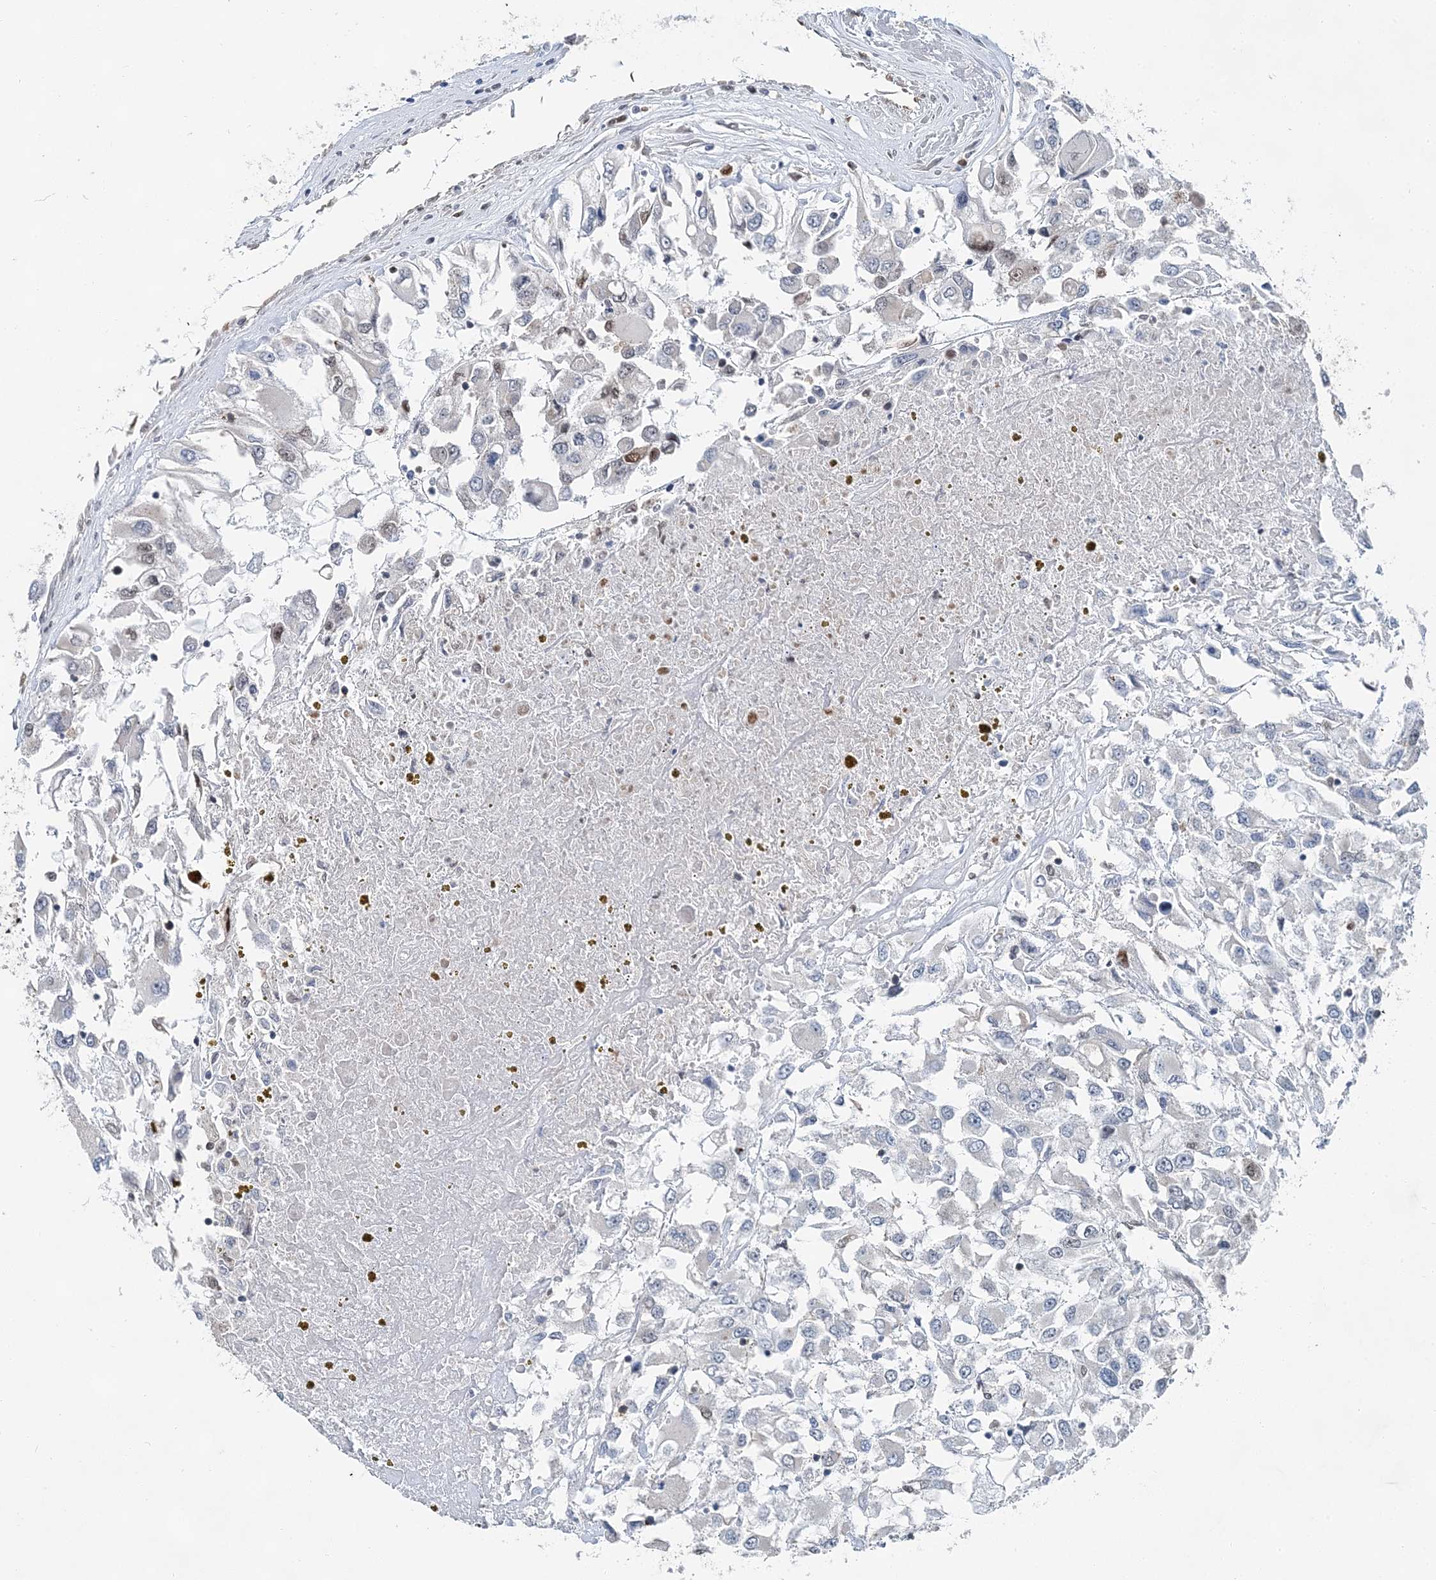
{"staining": {"intensity": "negative", "quantity": "none", "location": "none"}, "tissue": "renal cancer", "cell_type": "Tumor cells", "image_type": "cancer", "snomed": [{"axis": "morphology", "description": "Adenocarcinoma, NOS"}, {"axis": "topography", "description": "Kidney"}], "caption": "IHC of renal cancer shows no positivity in tumor cells.", "gene": "HAT1", "patient": {"sex": "female", "age": 52}}